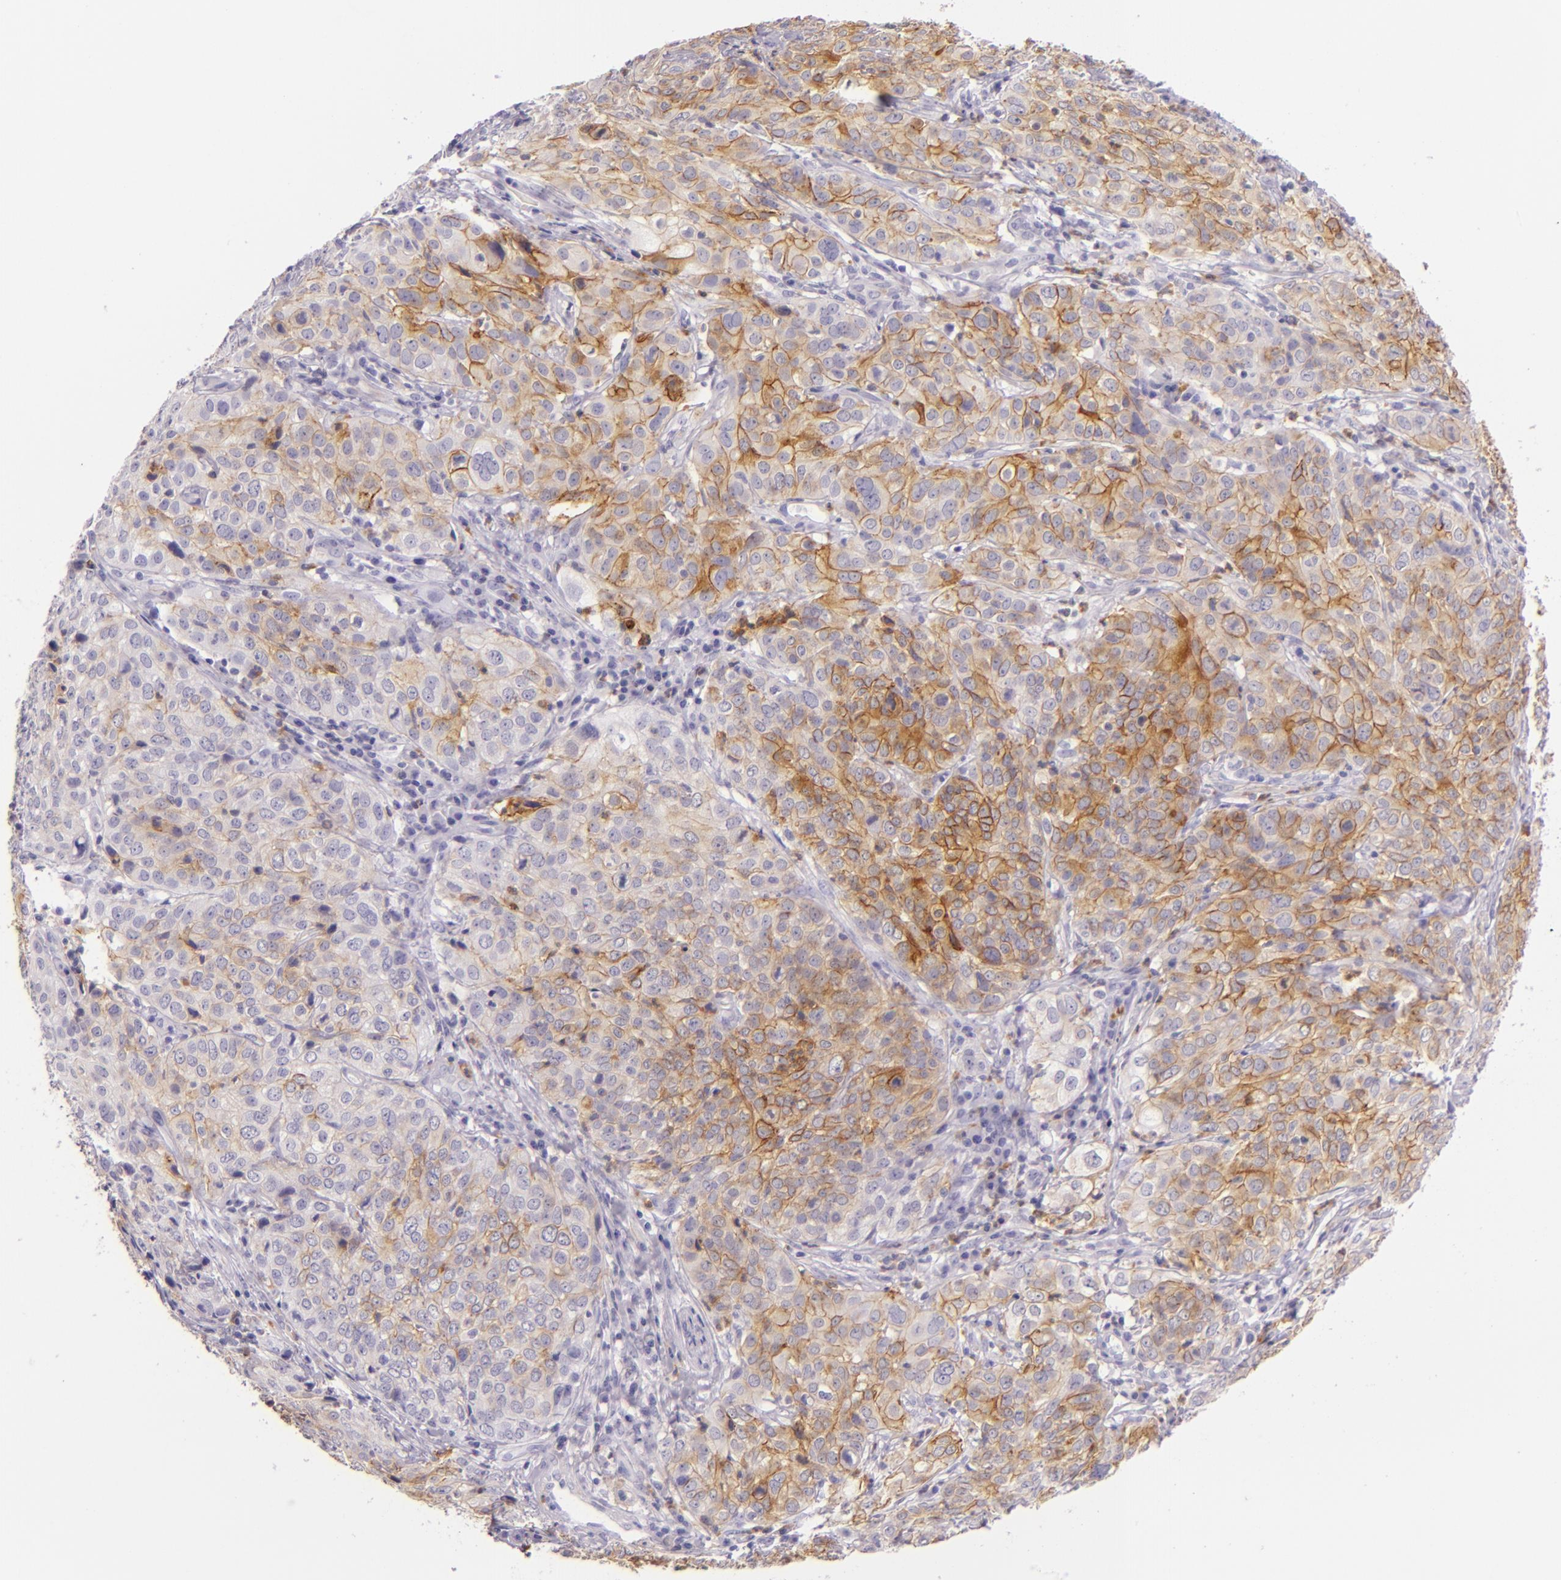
{"staining": {"intensity": "moderate", "quantity": "<25%", "location": "cytoplasmic/membranous"}, "tissue": "cervical cancer", "cell_type": "Tumor cells", "image_type": "cancer", "snomed": [{"axis": "morphology", "description": "Squamous cell carcinoma, NOS"}, {"axis": "topography", "description": "Cervix"}], "caption": "Protein expression by immunohistochemistry shows moderate cytoplasmic/membranous expression in about <25% of tumor cells in cervical cancer.", "gene": "CEACAM1", "patient": {"sex": "female", "age": 38}}